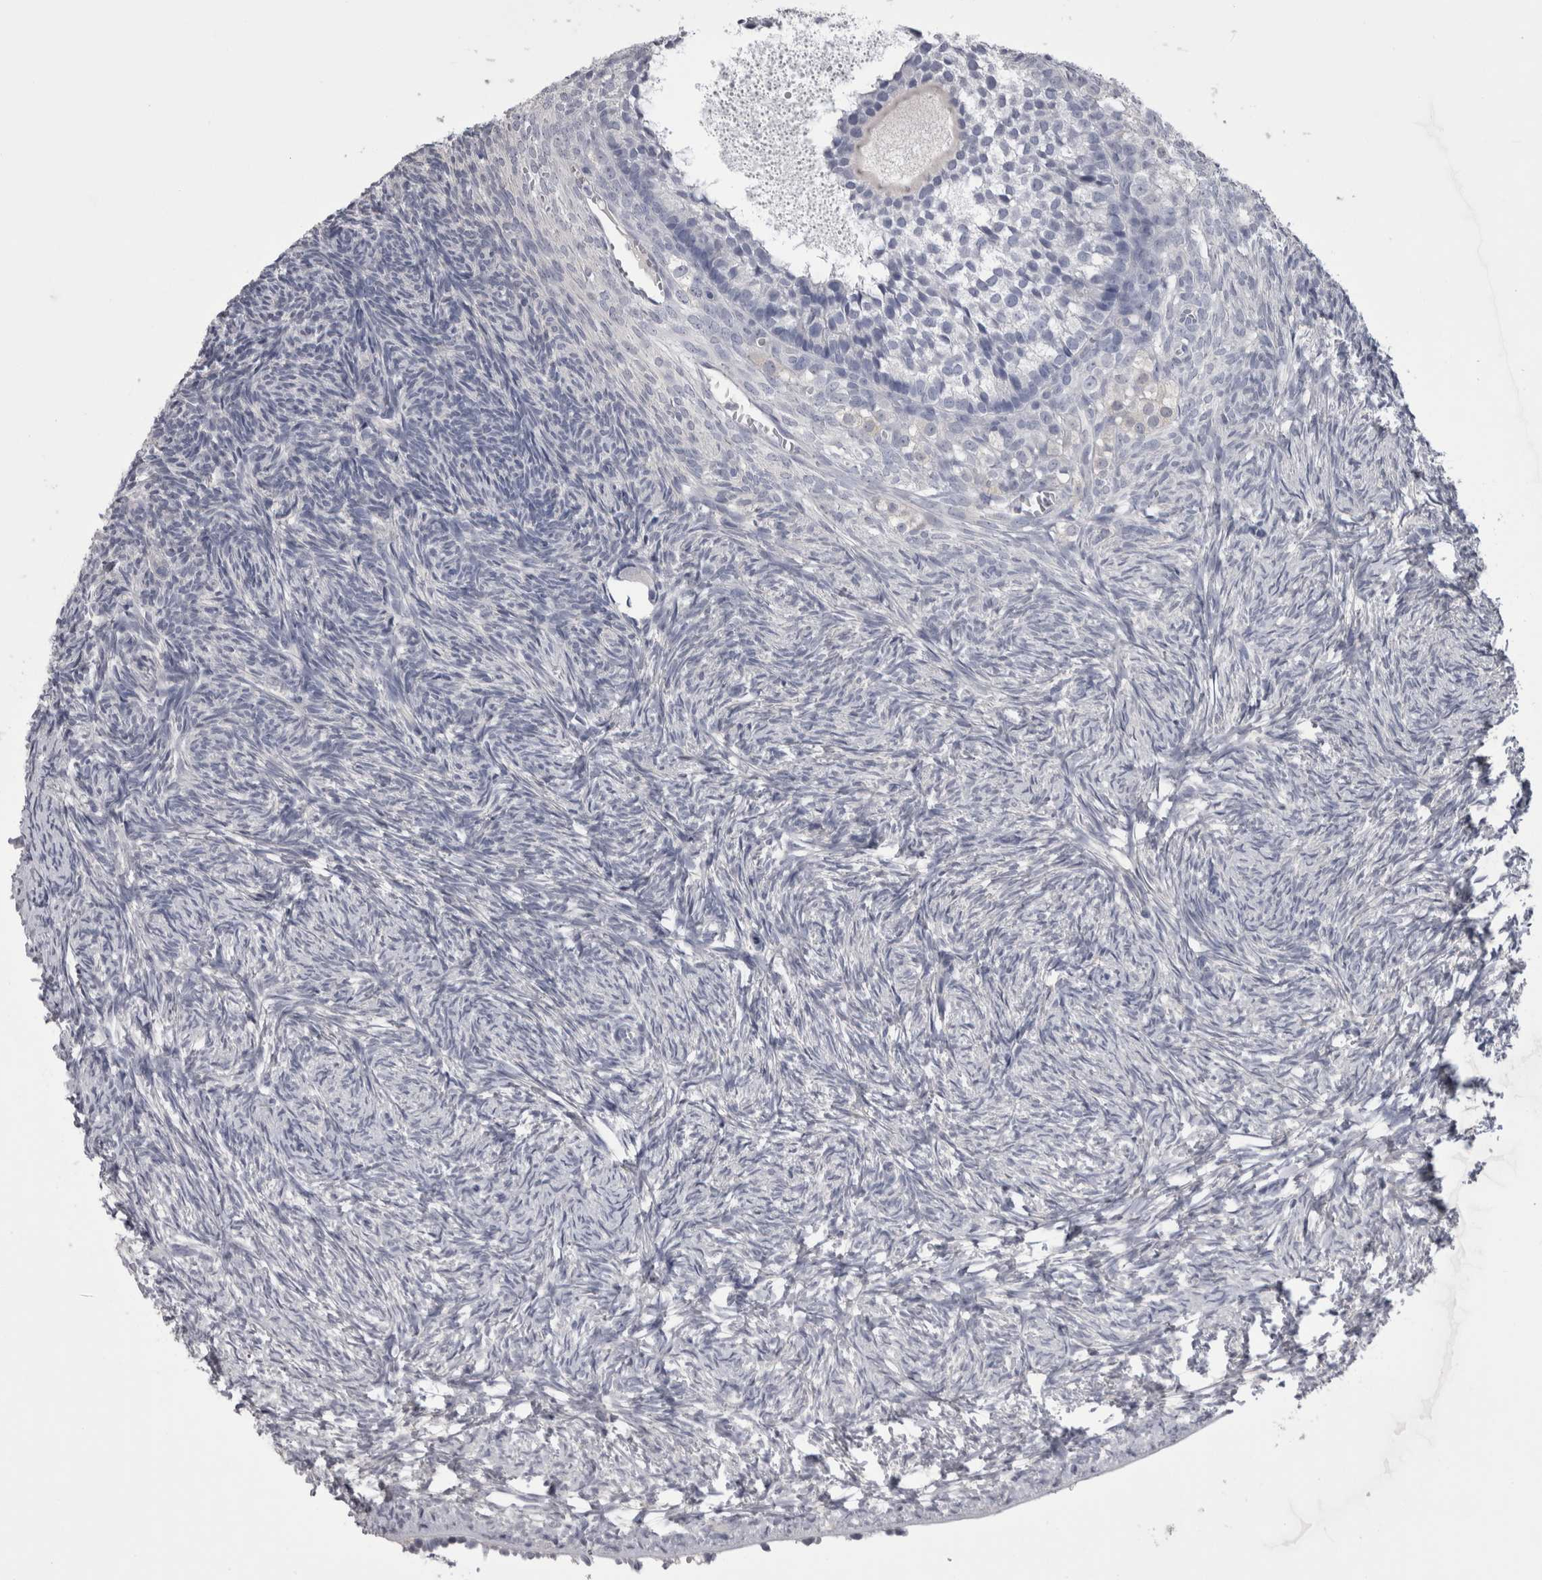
{"staining": {"intensity": "negative", "quantity": "none", "location": "none"}, "tissue": "ovary", "cell_type": "Follicle cells", "image_type": "normal", "snomed": [{"axis": "morphology", "description": "Normal tissue, NOS"}, {"axis": "topography", "description": "Ovary"}], "caption": "Human ovary stained for a protein using immunohistochemistry displays no positivity in follicle cells.", "gene": "AFMID", "patient": {"sex": "female", "age": 34}}